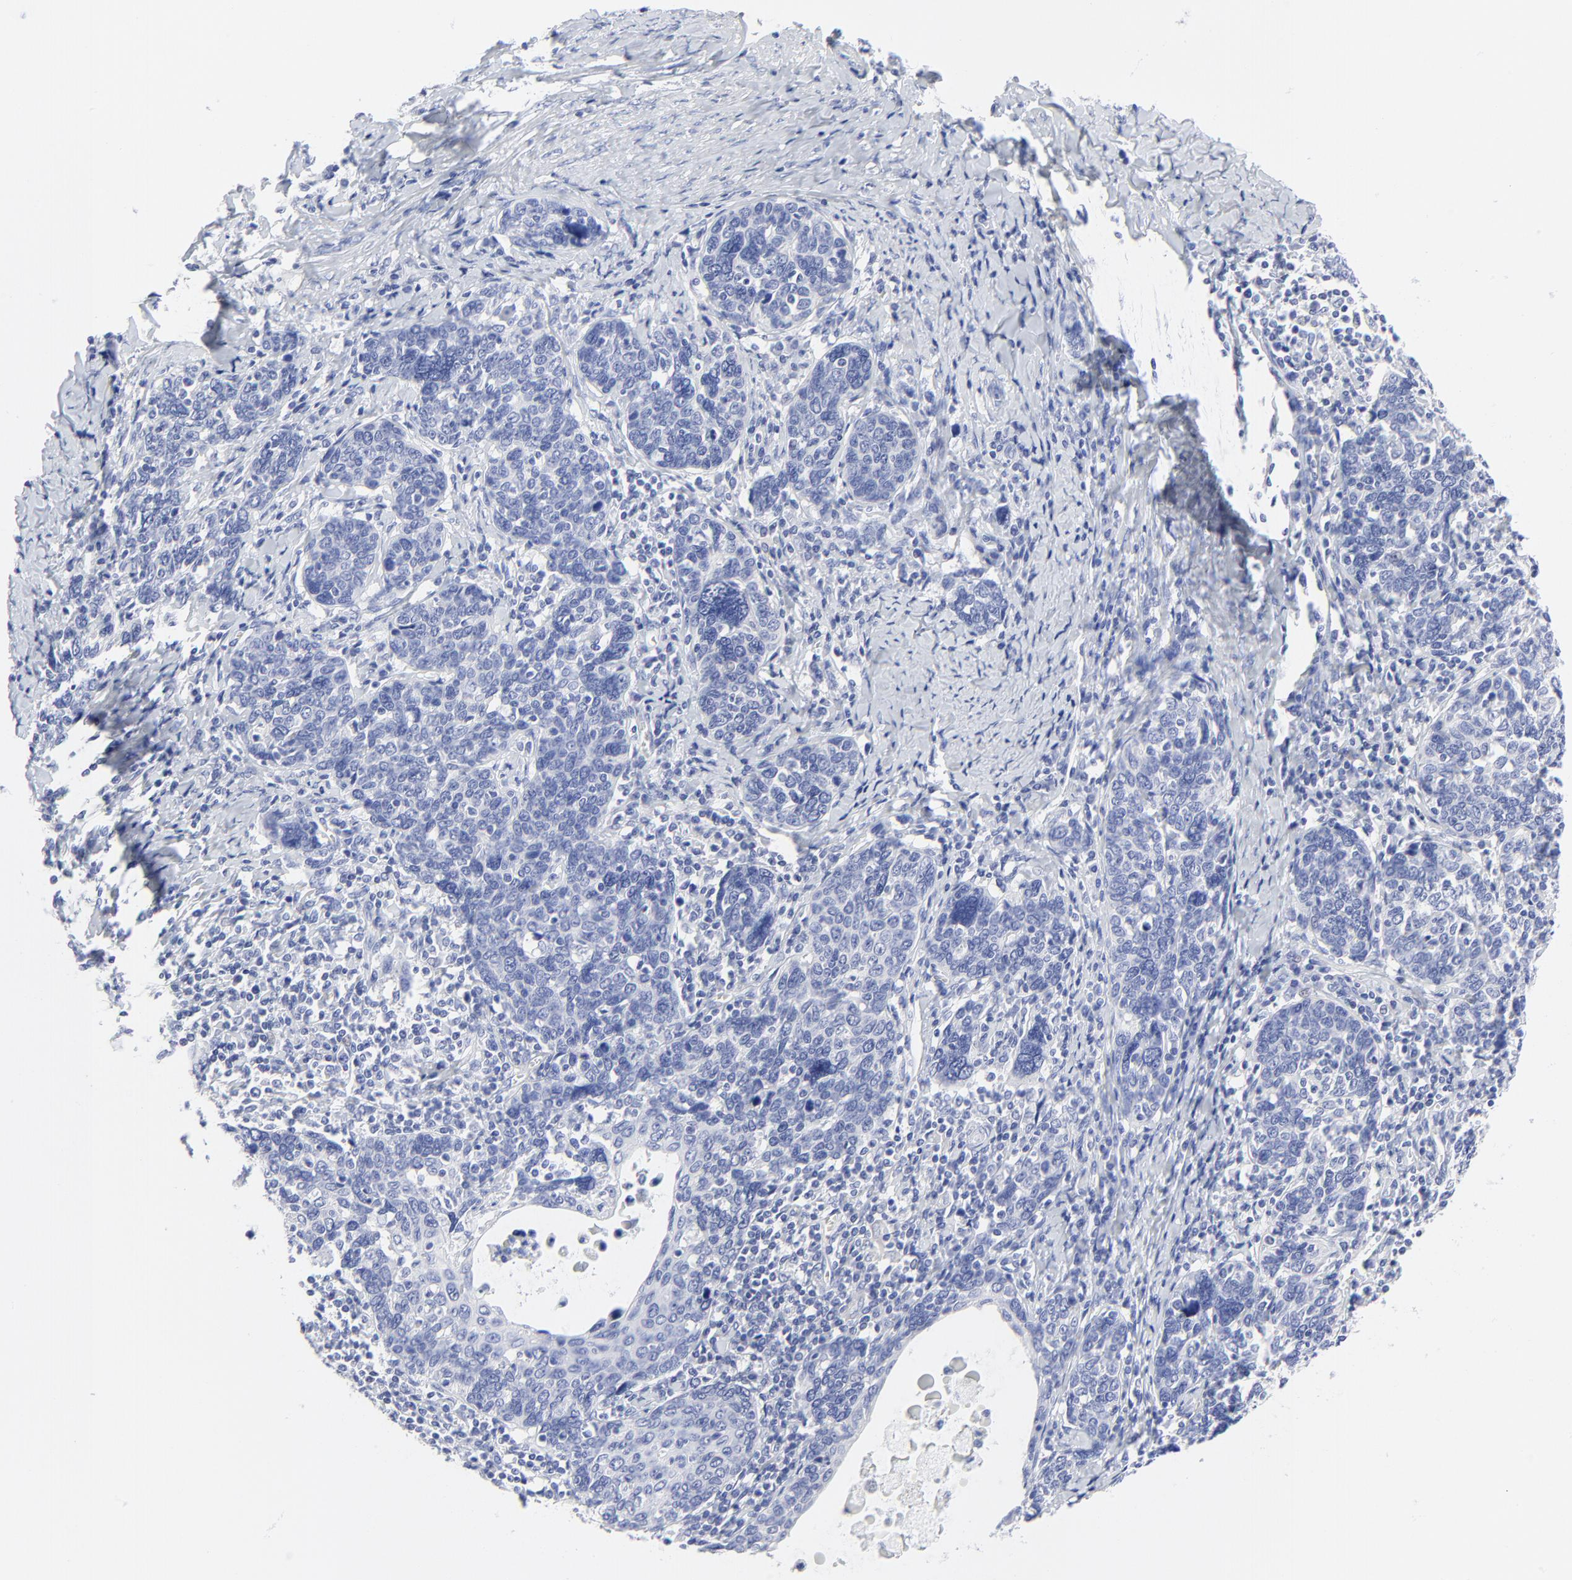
{"staining": {"intensity": "negative", "quantity": "none", "location": "none"}, "tissue": "cervical cancer", "cell_type": "Tumor cells", "image_type": "cancer", "snomed": [{"axis": "morphology", "description": "Squamous cell carcinoma, NOS"}, {"axis": "topography", "description": "Cervix"}], "caption": "IHC micrograph of neoplastic tissue: cervical cancer (squamous cell carcinoma) stained with DAB exhibits no significant protein positivity in tumor cells.", "gene": "PSD3", "patient": {"sex": "female", "age": 41}}